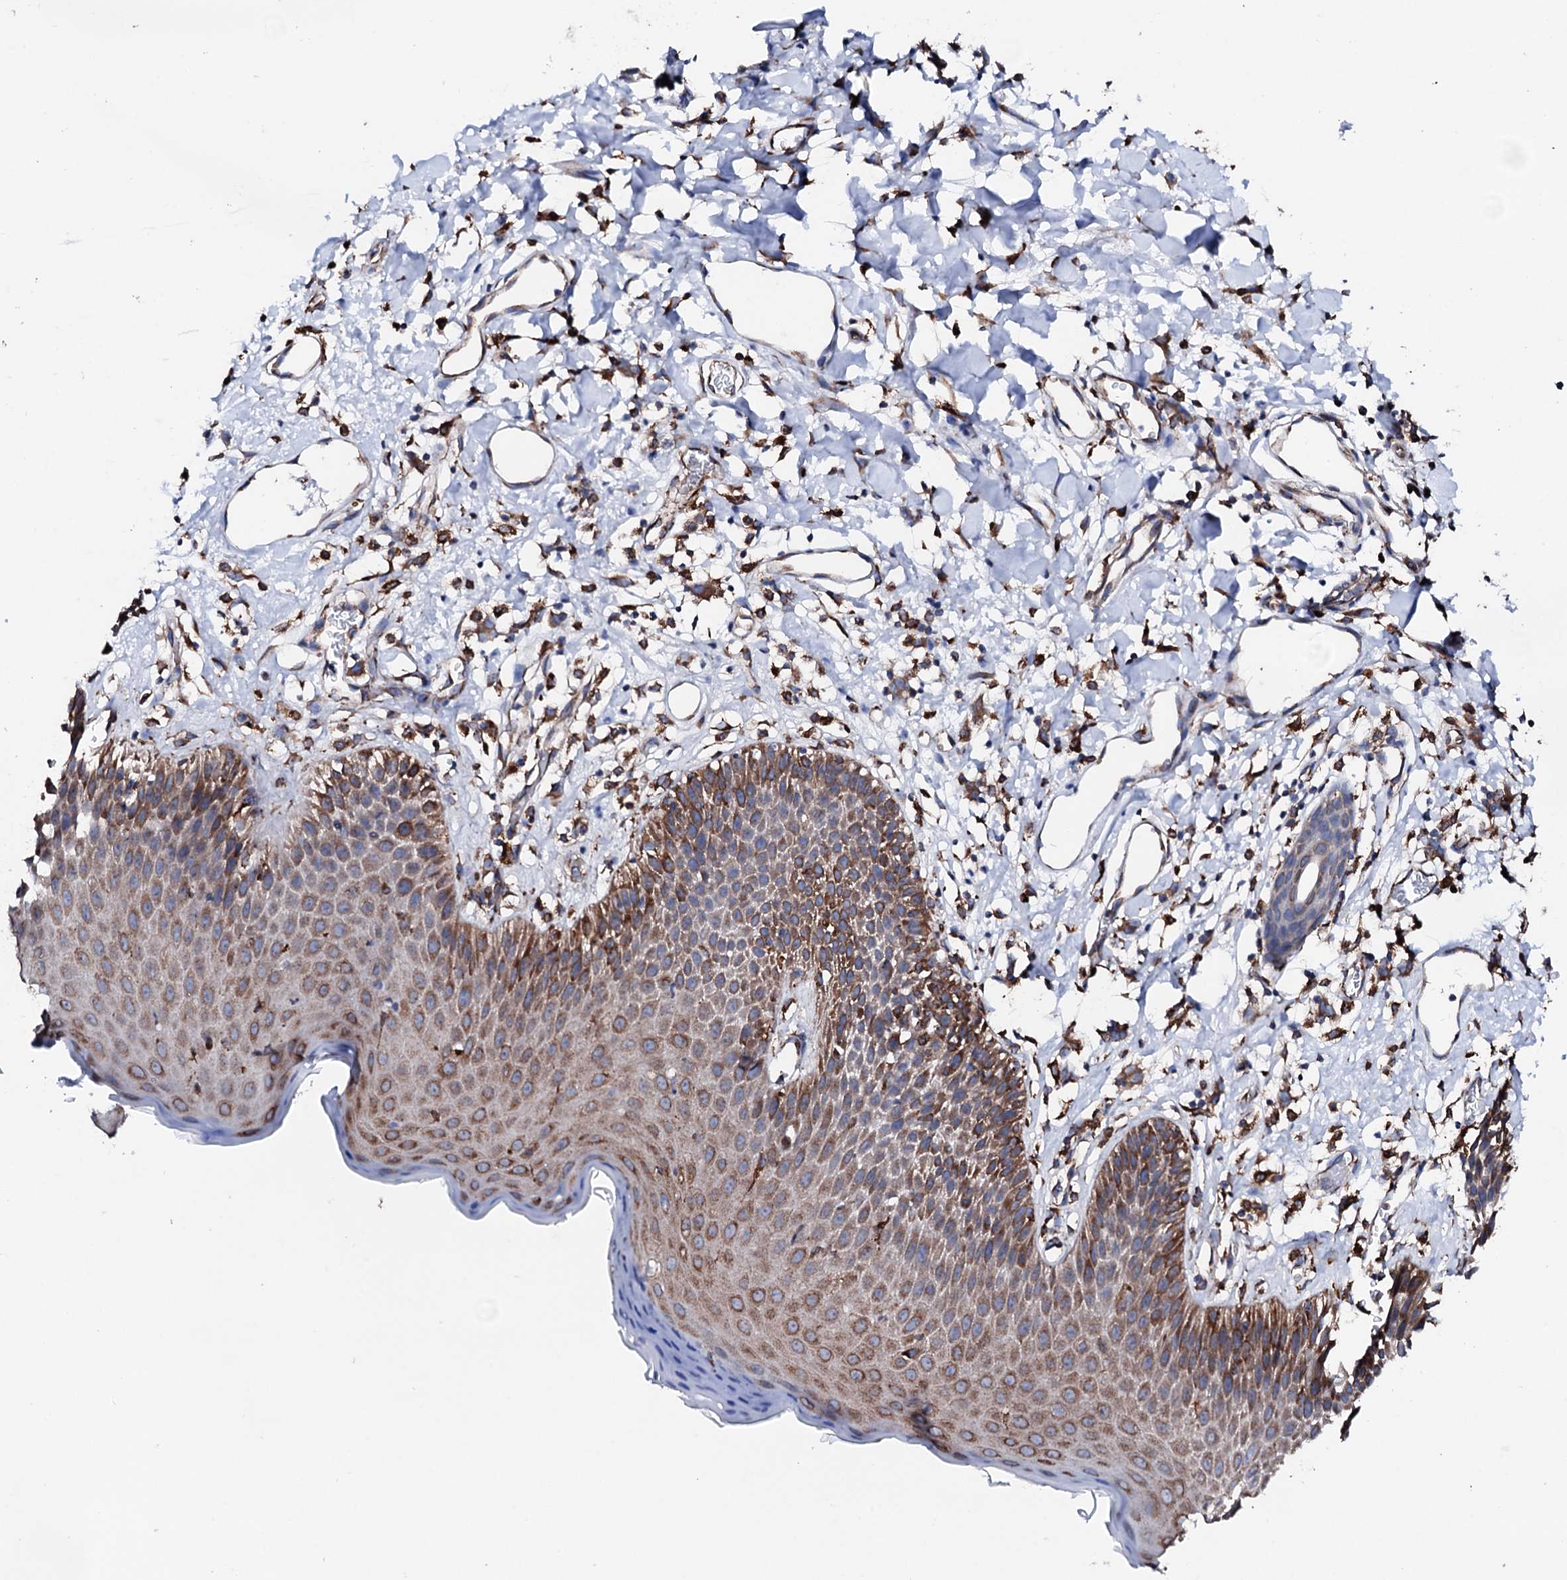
{"staining": {"intensity": "moderate", "quantity": ">75%", "location": "cytoplasmic/membranous"}, "tissue": "skin", "cell_type": "Epidermal cells", "image_type": "normal", "snomed": [{"axis": "morphology", "description": "Normal tissue, NOS"}, {"axis": "topography", "description": "Vulva"}], "caption": "DAB immunohistochemical staining of normal skin reveals moderate cytoplasmic/membranous protein expression in approximately >75% of epidermal cells.", "gene": "AMDHD1", "patient": {"sex": "female", "age": 68}}